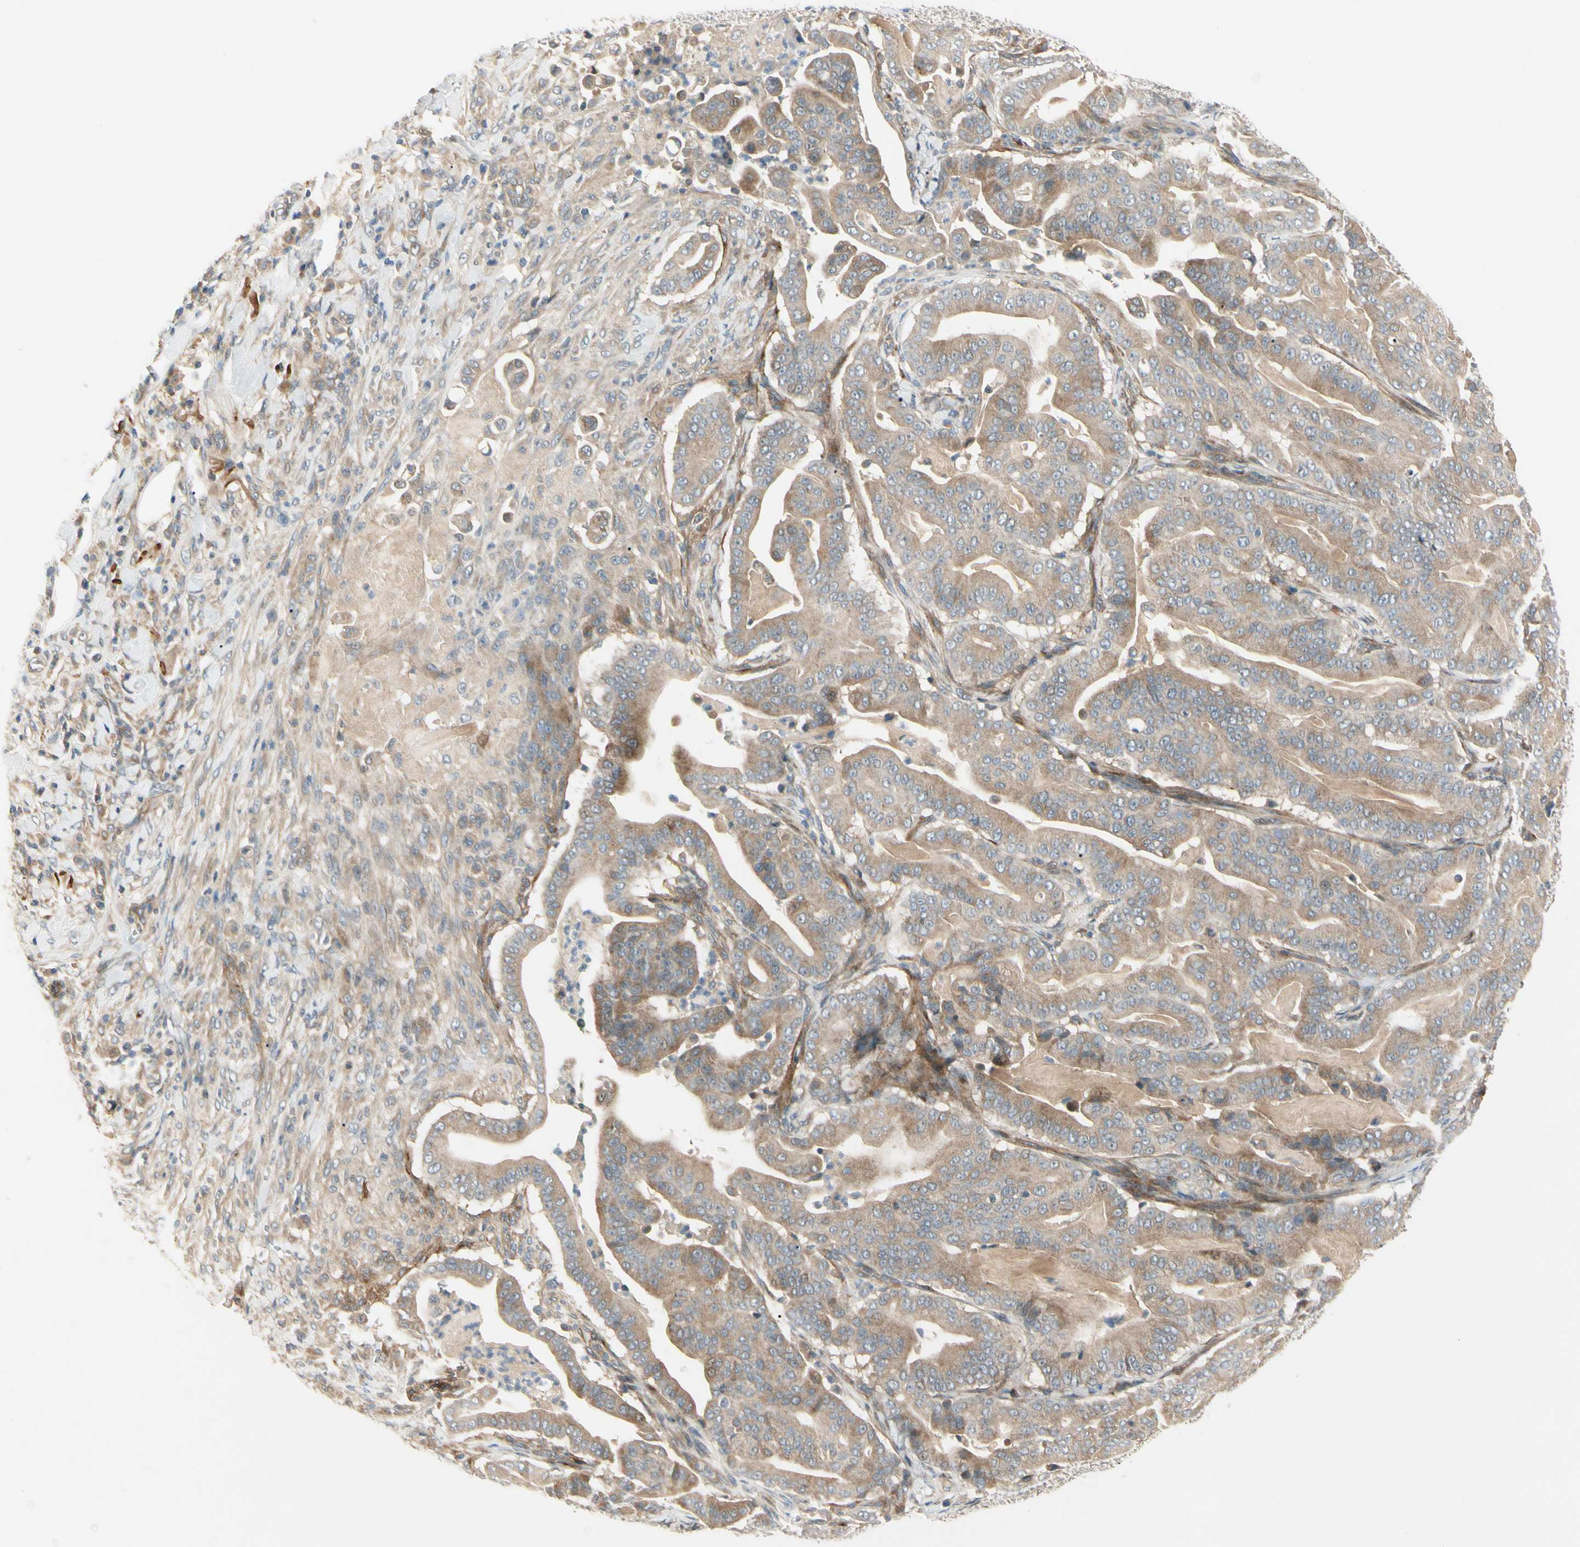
{"staining": {"intensity": "moderate", "quantity": ">75%", "location": "cytoplasmic/membranous"}, "tissue": "pancreatic cancer", "cell_type": "Tumor cells", "image_type": "cancer", "snomed": [{"axis": "morphology", "description": "Adenocarcinoma, NOS"}, {"axis": "topography", "description": "Pancreas"}], "caption": "Protein expression analysis of pancreatic cancer shows moderate cytoplasmic/membranous expression in approximately >75% of tumor cells.", "gene": "F2R", "patient": {"sex": "male", "age": 63}}